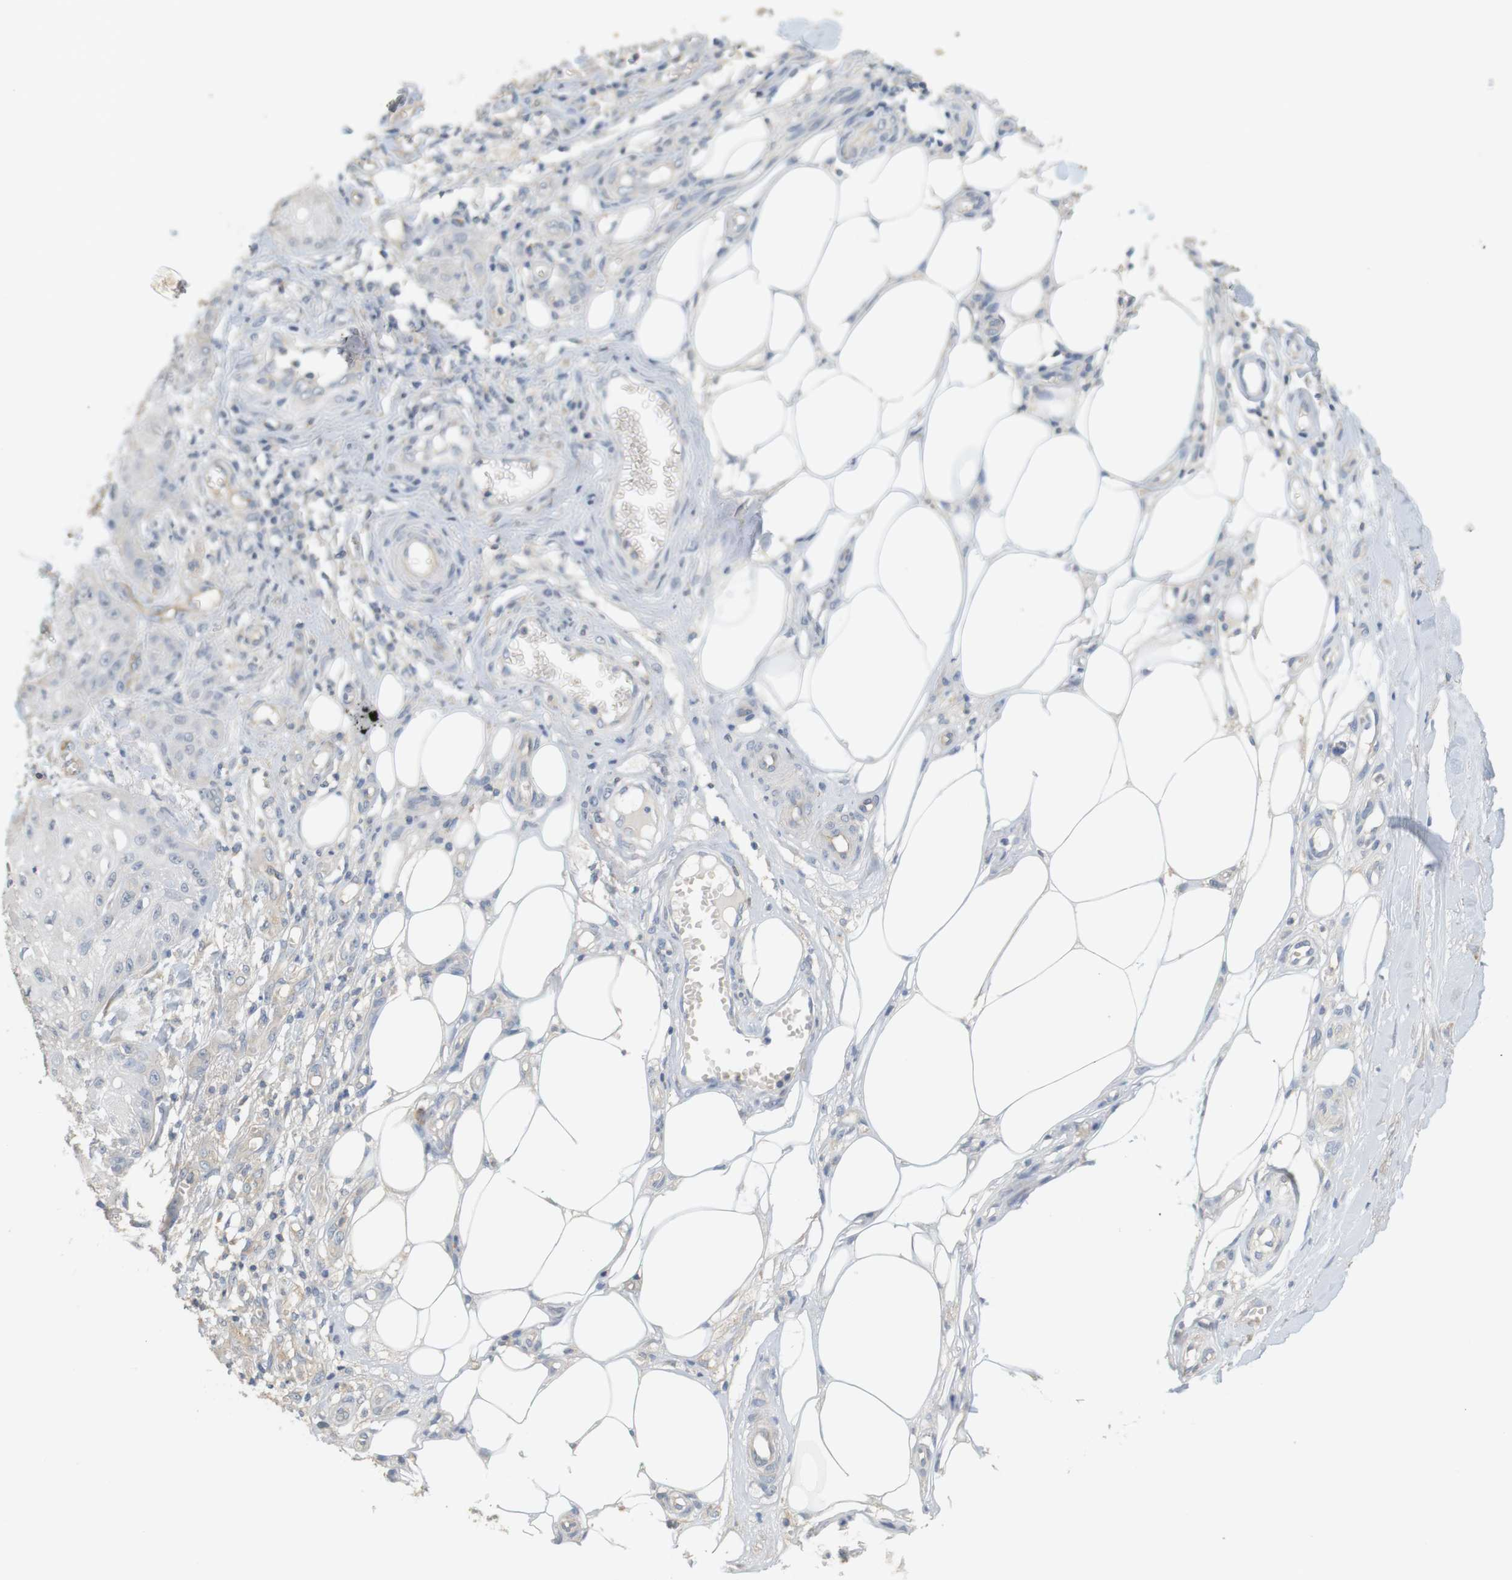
{"staining": {"intensity": "negative", "quantity": "none", "location": "none"}, "tissue": "skin cancer", "cell_type": "Tumor cells", "image_type": "cancer", "snomed": [{"axis": "morphology", "description": "Squamous cell carcinoma, NOS"}, {"axis": "topography", "description": "Skin"}], "caption": "This is a photomicrograph of IHC staining of squamous cell carcinoma (skin), which shows no staining in tumor cells.", "gene": "OSR1", "patient": {"sex": "male", "age": 74}}